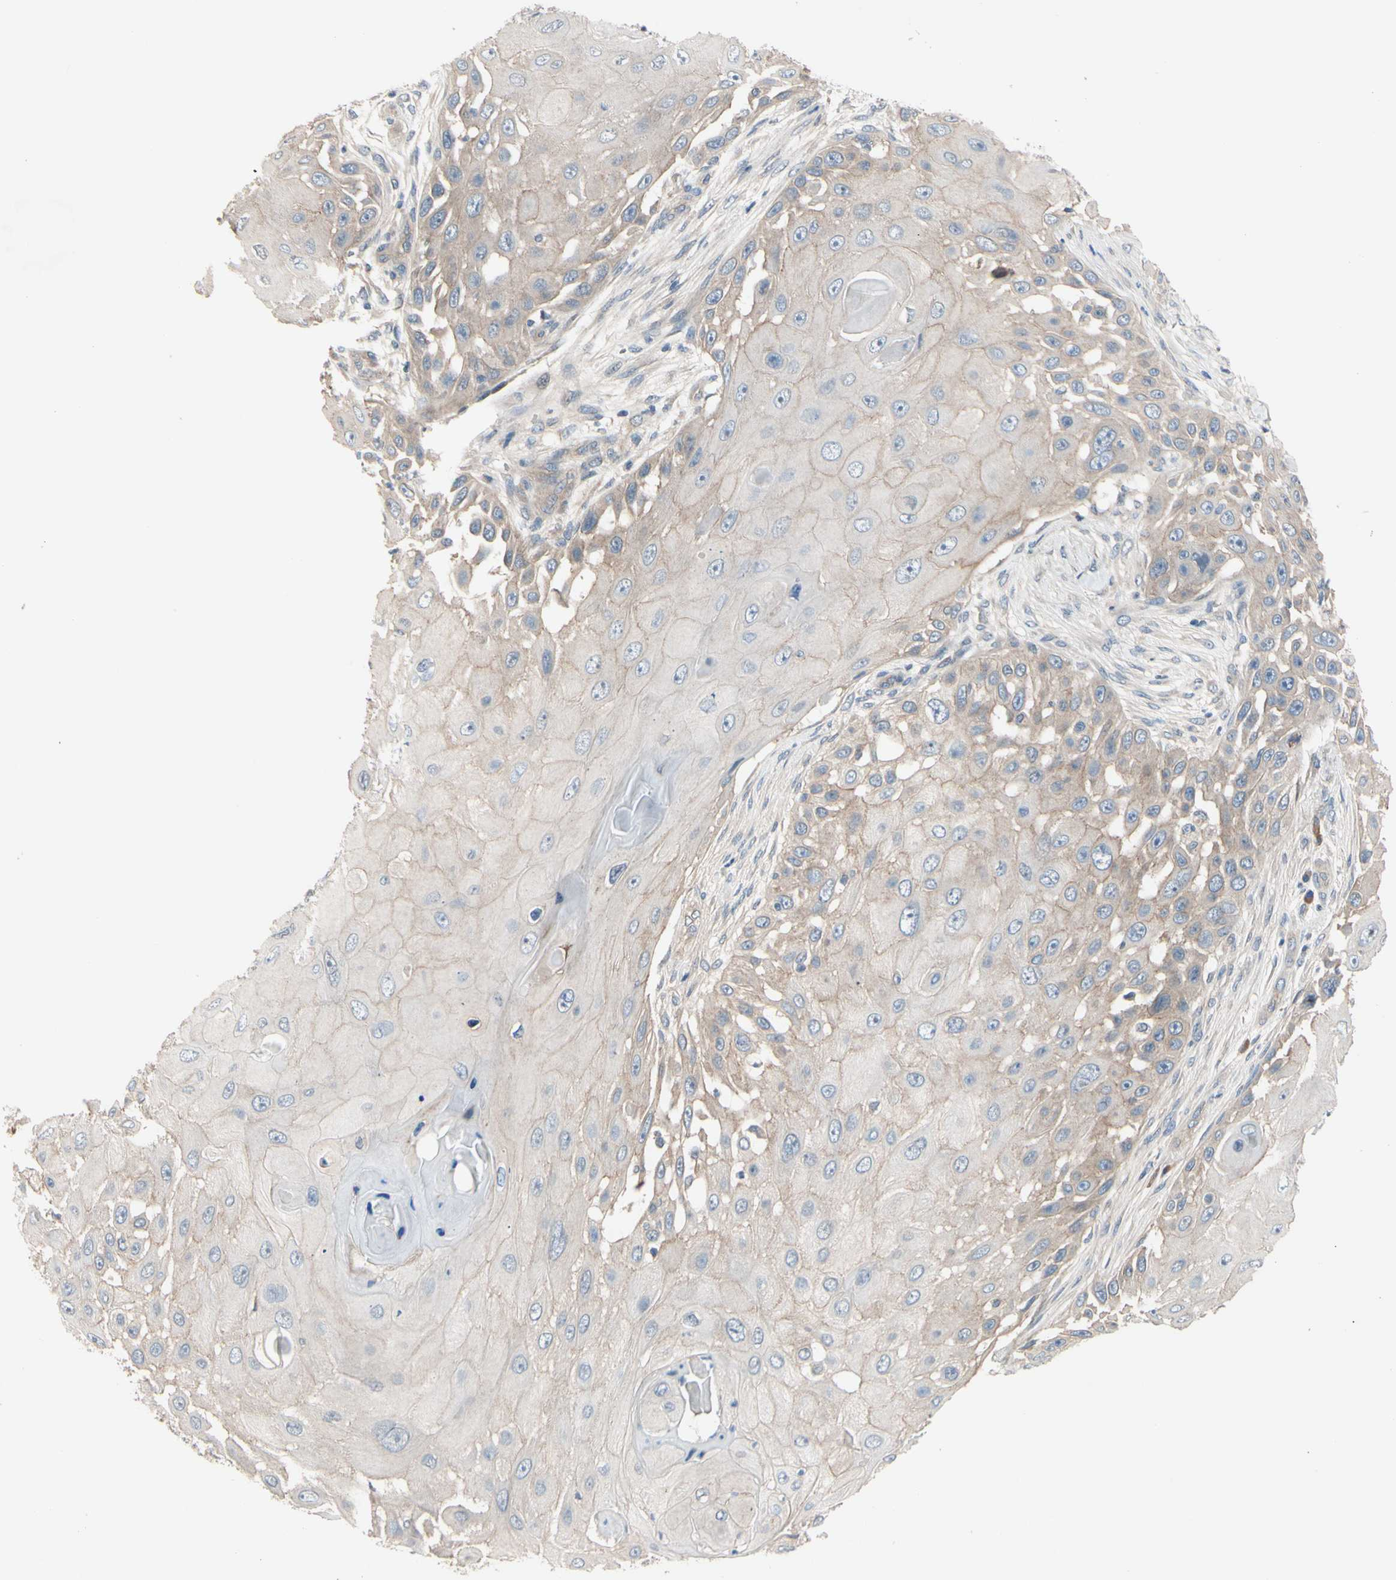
{"staining": {"intensity": "weak", "quantity": "<25%", "location": "cytoplasmic/membranous"}, "tissue": "skin cancer", "cell_type": "Tumor cells", "image_type": "cancer", "snomed": [{"axis": "morphology", "description": "Squamous cell carcinoma, NOS"}, {"axis": "topography", "description": "Skin"}], "caption": "Immunohistochemical staining of skin cancer (squamous cell carcinoma) exhibits no significant staining in tumor cells. (DAB (3,3'-diaminobenzidine) IHC, high magnification).", "gene": "ICAM5", "patient": {"sex": "female", "age": 44}}